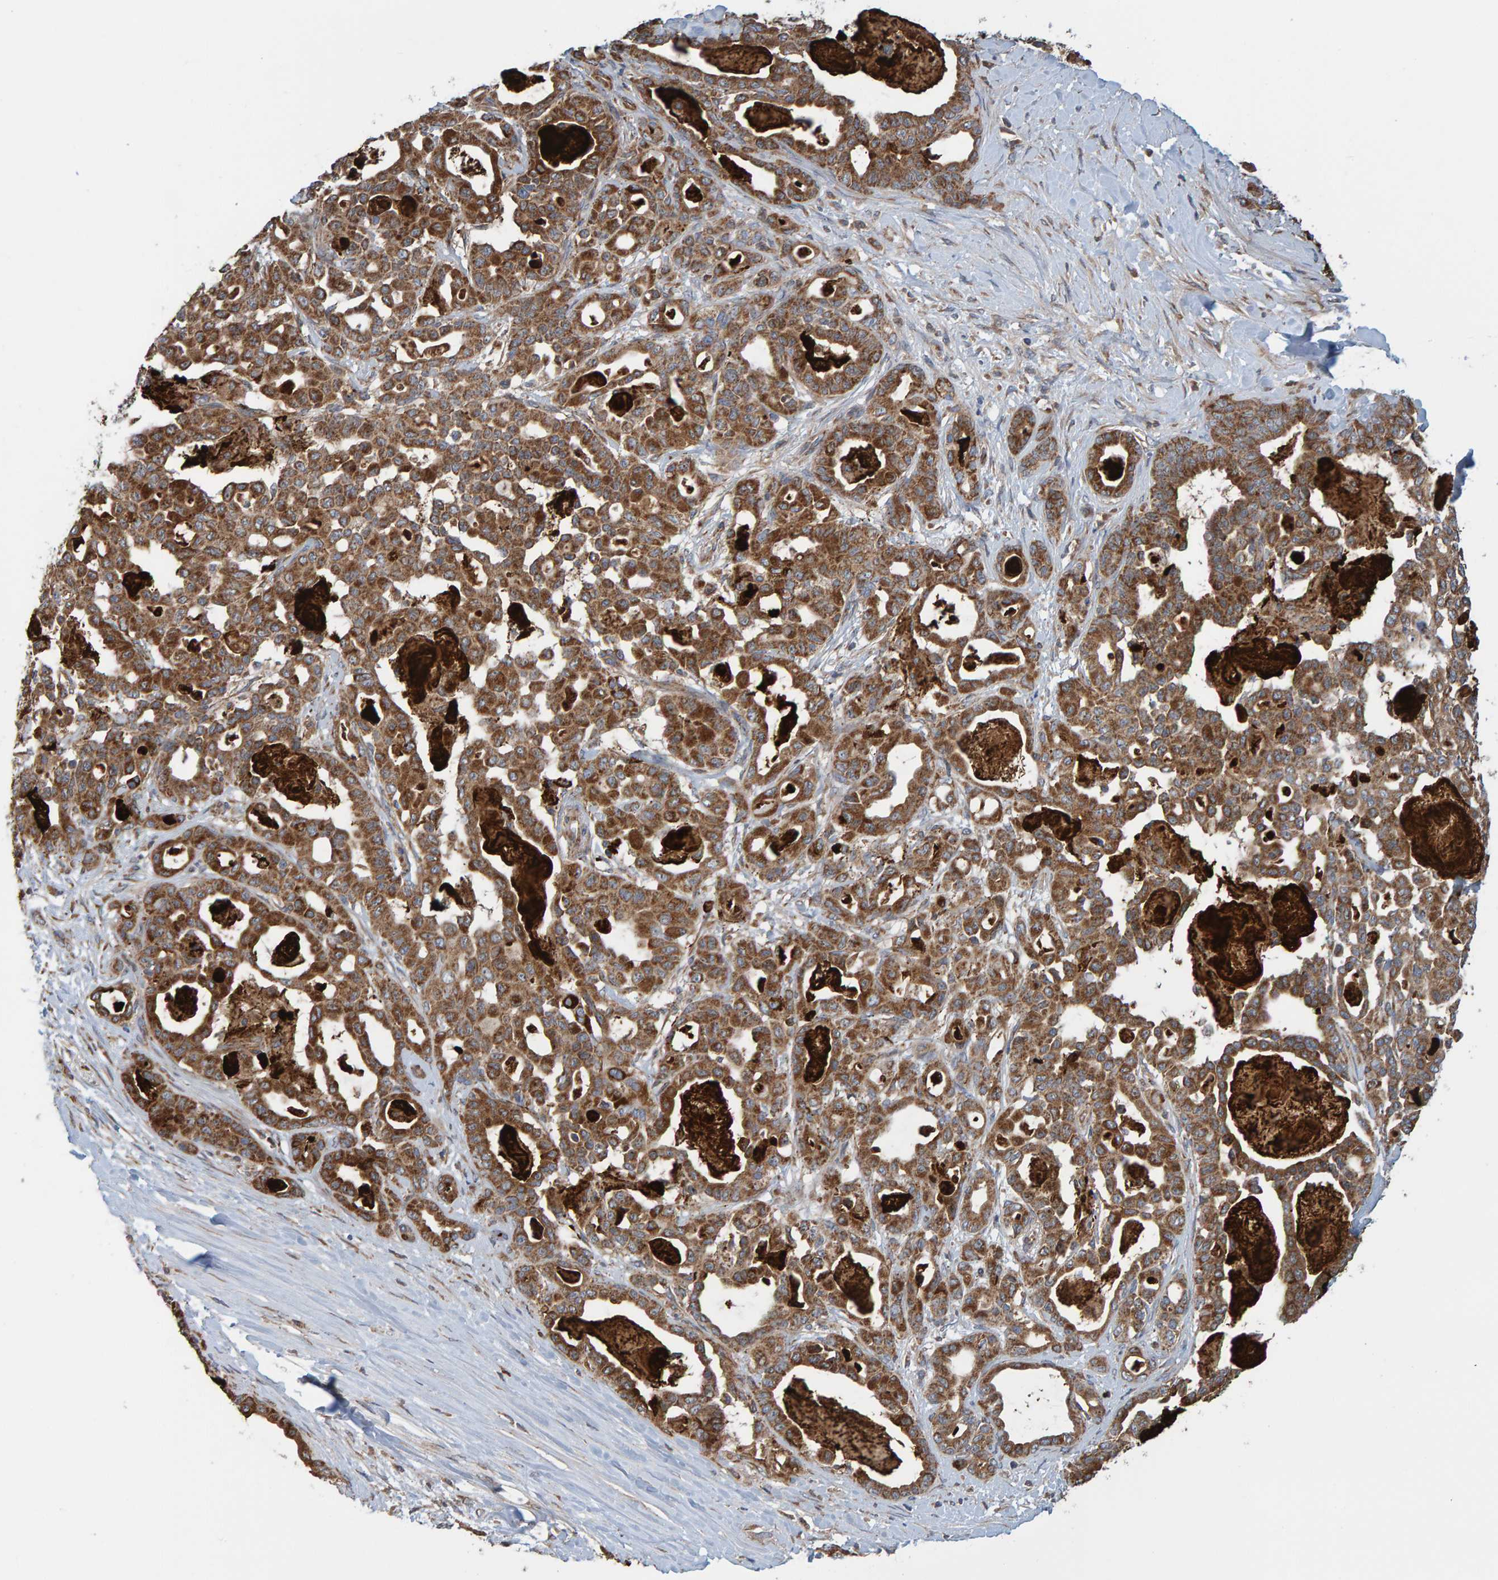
{"staining": {"intensity": "strong", "quantity": ">75%", "location": "cytoplasmic/membranous"}, "tissue": "pancreatic cancer", "cell_type": "Tumor cells", "image_type": "cancer", "snomed": [{"axis": "morphology", "description": "Adenocarcinoma, NOS"}, {"axis": "topography", "description": "Pancreas"}], "caption": "Protein analysis of pancreatic cancer (adenocarcinoma) tissue displays strong cytoplasmic/membranous staining in approximately >75% of tumor cells. The staining was performed using DAB (3,3'-diaminobenzidine), with brown indicating positive protein expression. Nuclei are stained blue with hematoxylin.", "gene": "MRPL45", "patient": {"sex": "male", "age": 63}}